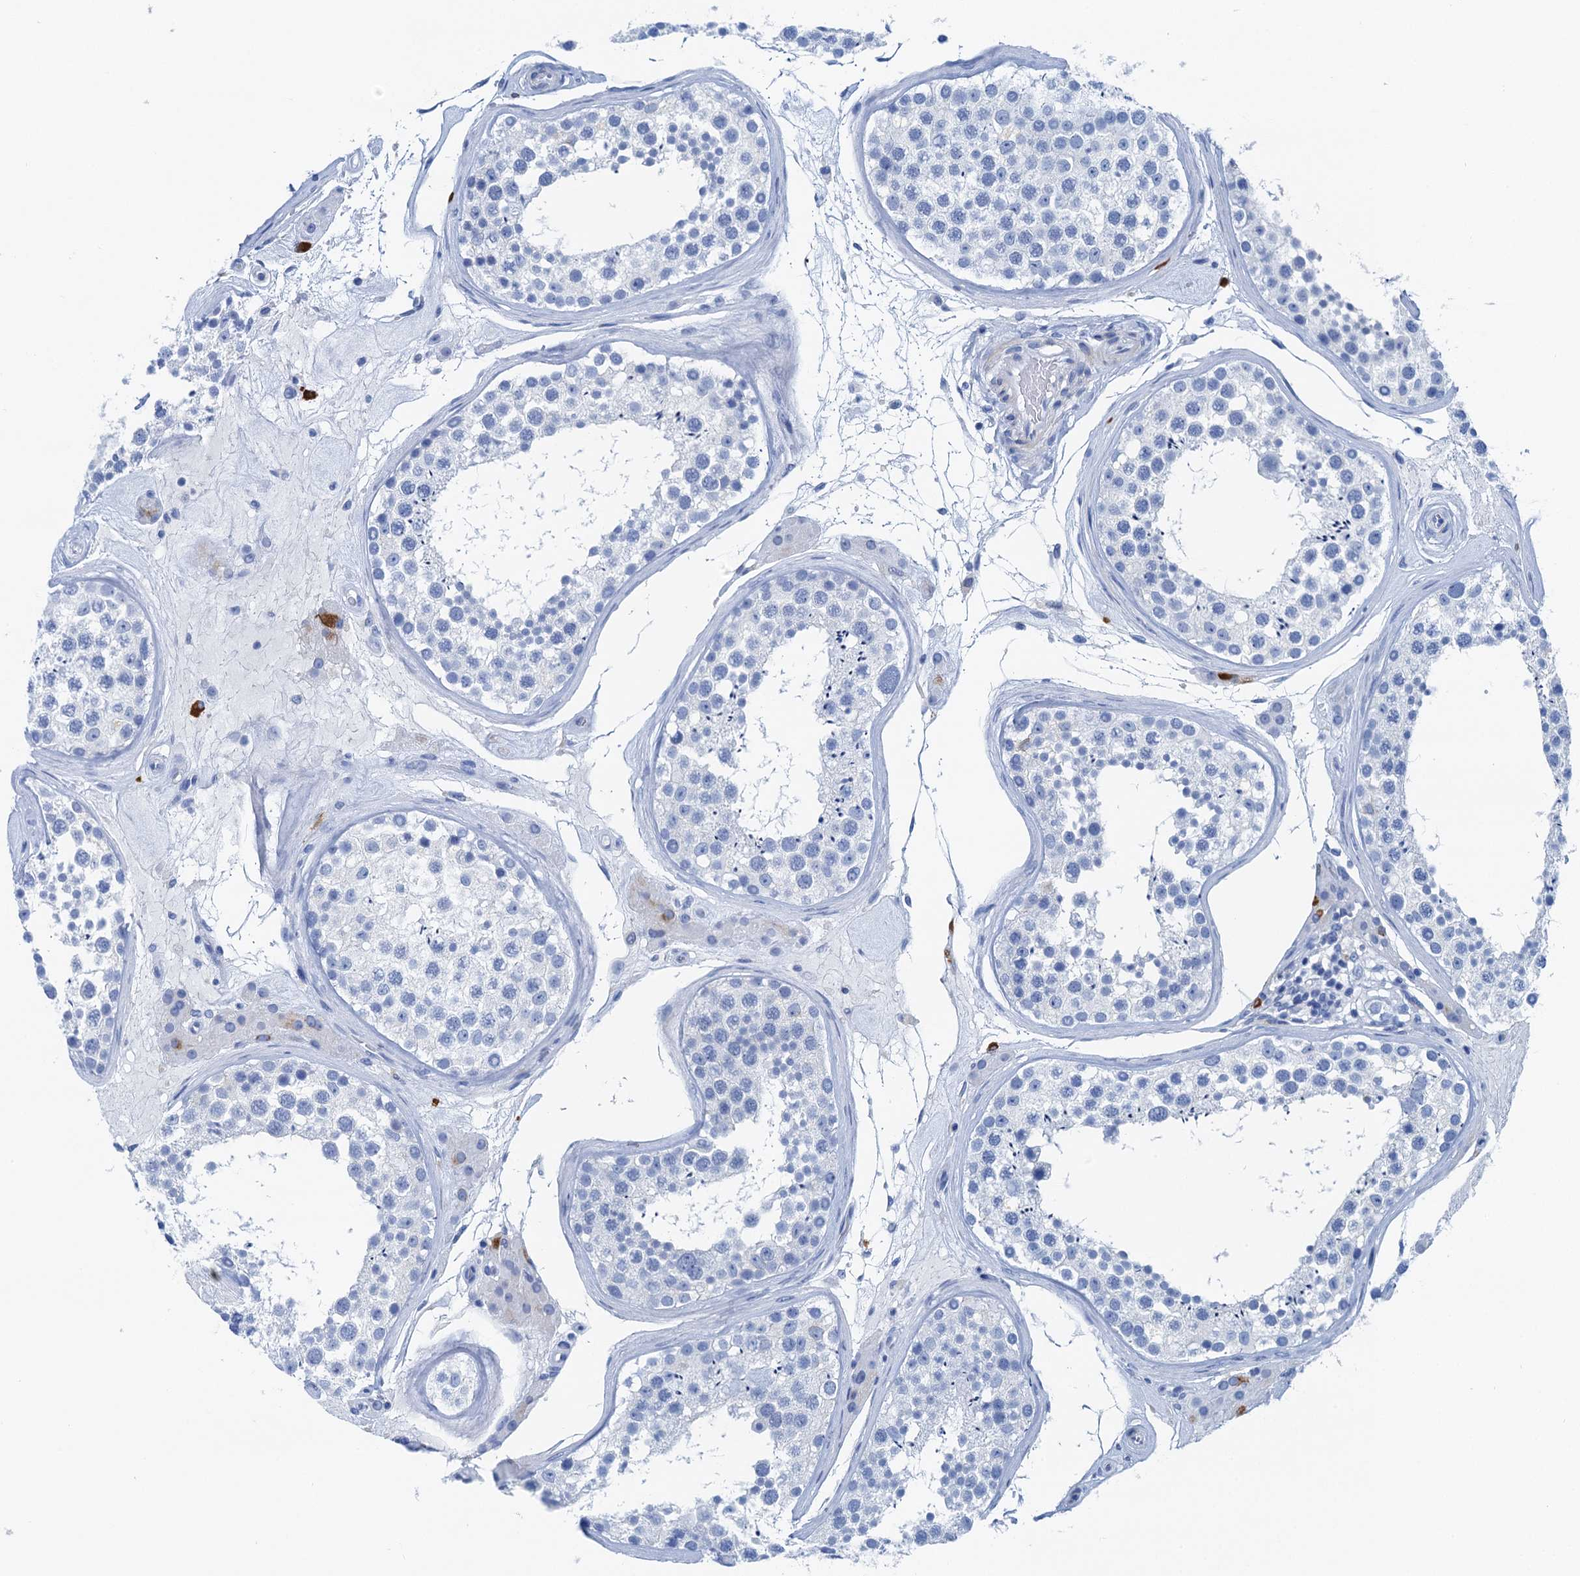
{"staining": {"intensity": "negative", "quantity": "none", "location": "none"}, "tissue": "testis", "cell_type": "Cells in seminiferous ducts", "image_type": "normal", "snomed": [{"axis": "morphology", "description": "Normal tissue, NOS"}, {"axis": "topography", "description": "Testis"}], "caption": "IHC of normal testis reveals no staining in cells in seminiferous ducts.", "gene": "NLRP10", "patient": {"sex": "male", "age": 46}}